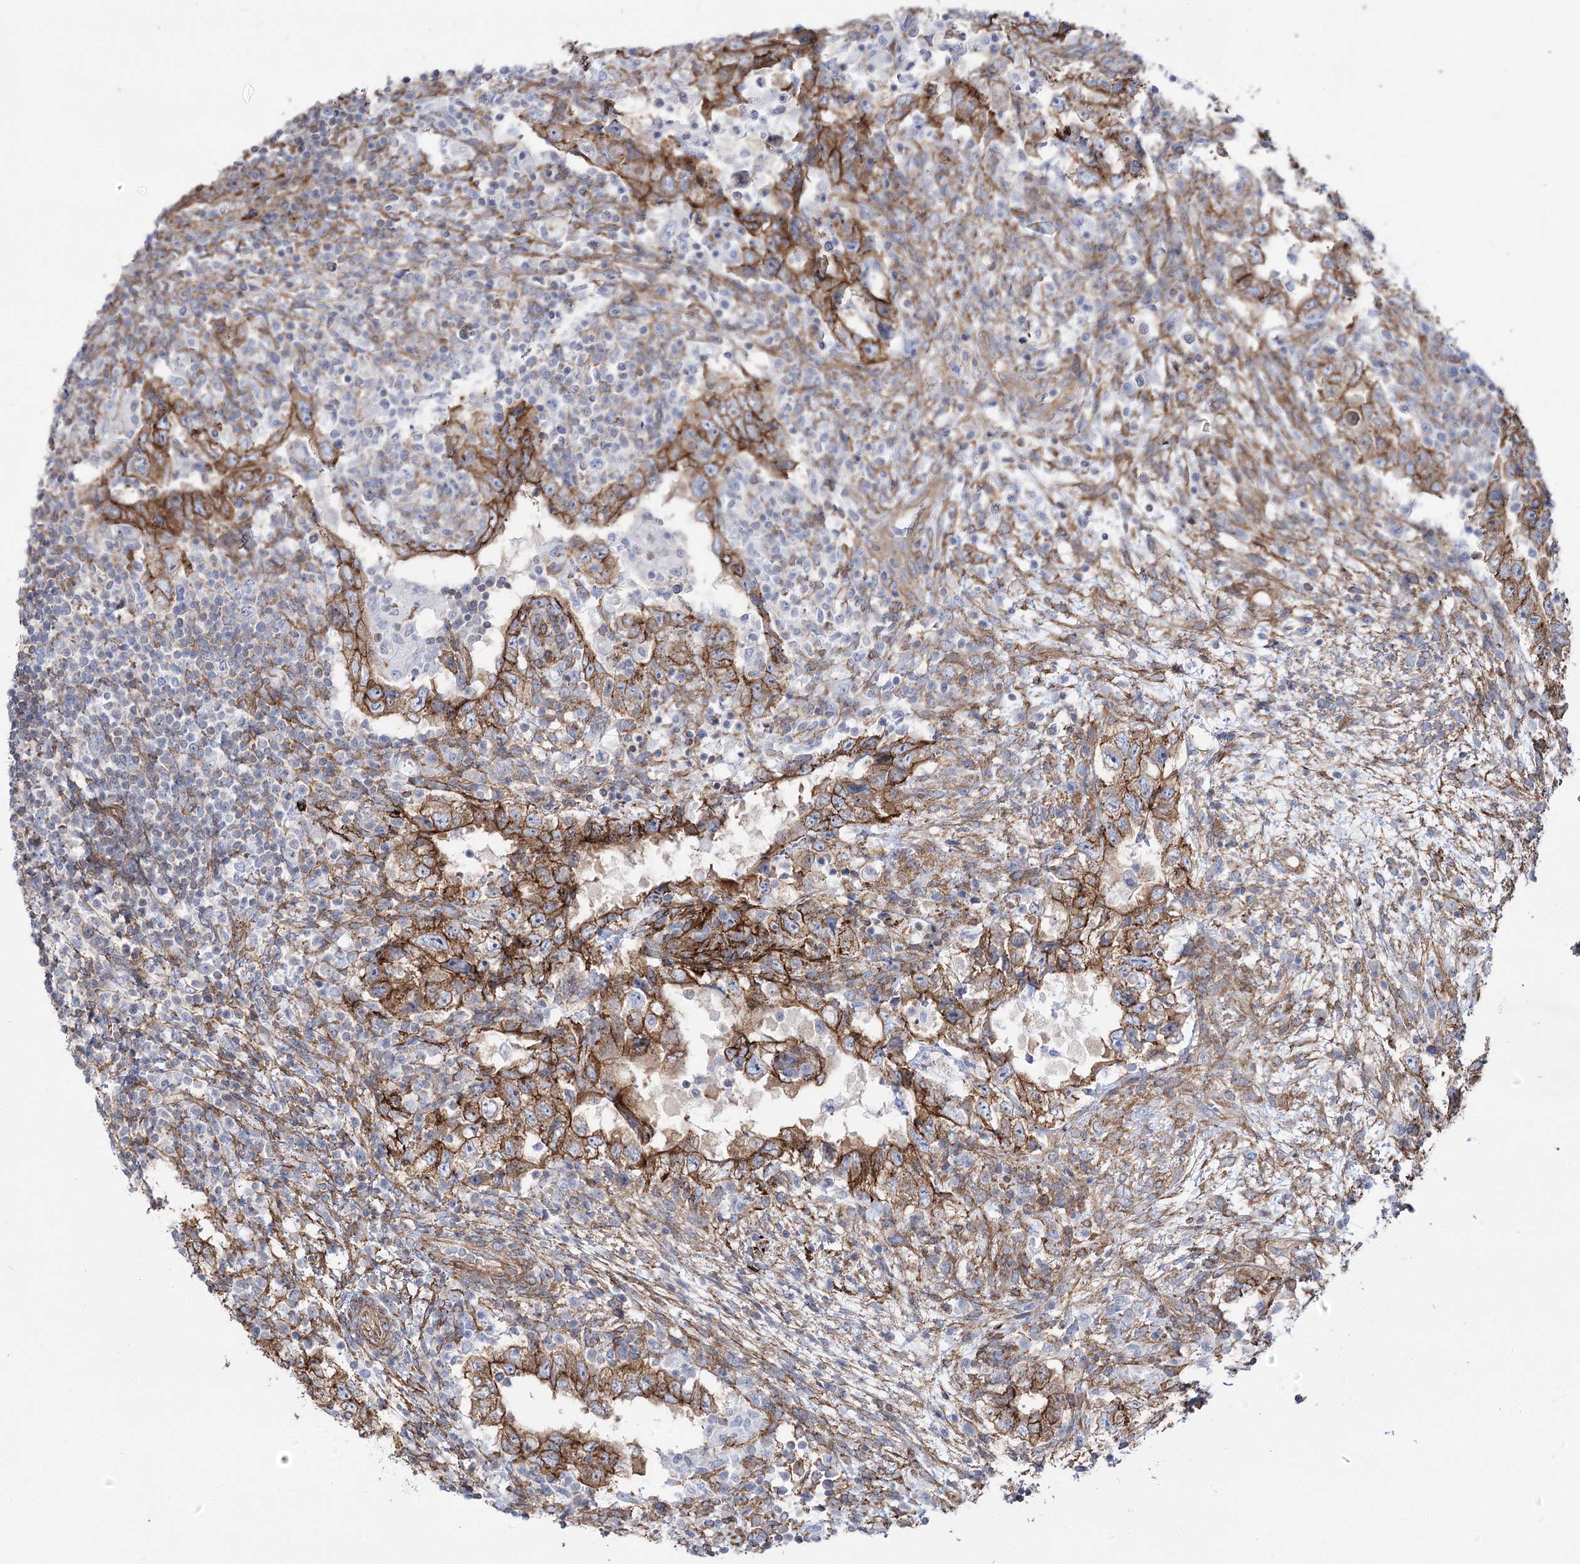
{"staining": {"intensity": "moderate", "quantity": ">75%", "location": "cytoplasmic/membranous"}, "tissue": "testis cancer", "cell_type": "Tumor cells", "image_type": "cancer", "snomed": [{"axis": "morphology", "description": "Carcinoma, Embryonal, NOS"}, {"axis": "topography", "description": "Testis"}], "caption": "Testis cancer tissue displays moderate cytoplasmic/membranous positivity in about >75% of tumor cells, visualized by immunohistochemistry. (brown staining indicates protein expression, while blue staining denotes nuclei).", "gene": "PLEKHA5", "patient": {"sex": "male", "age": 26}}